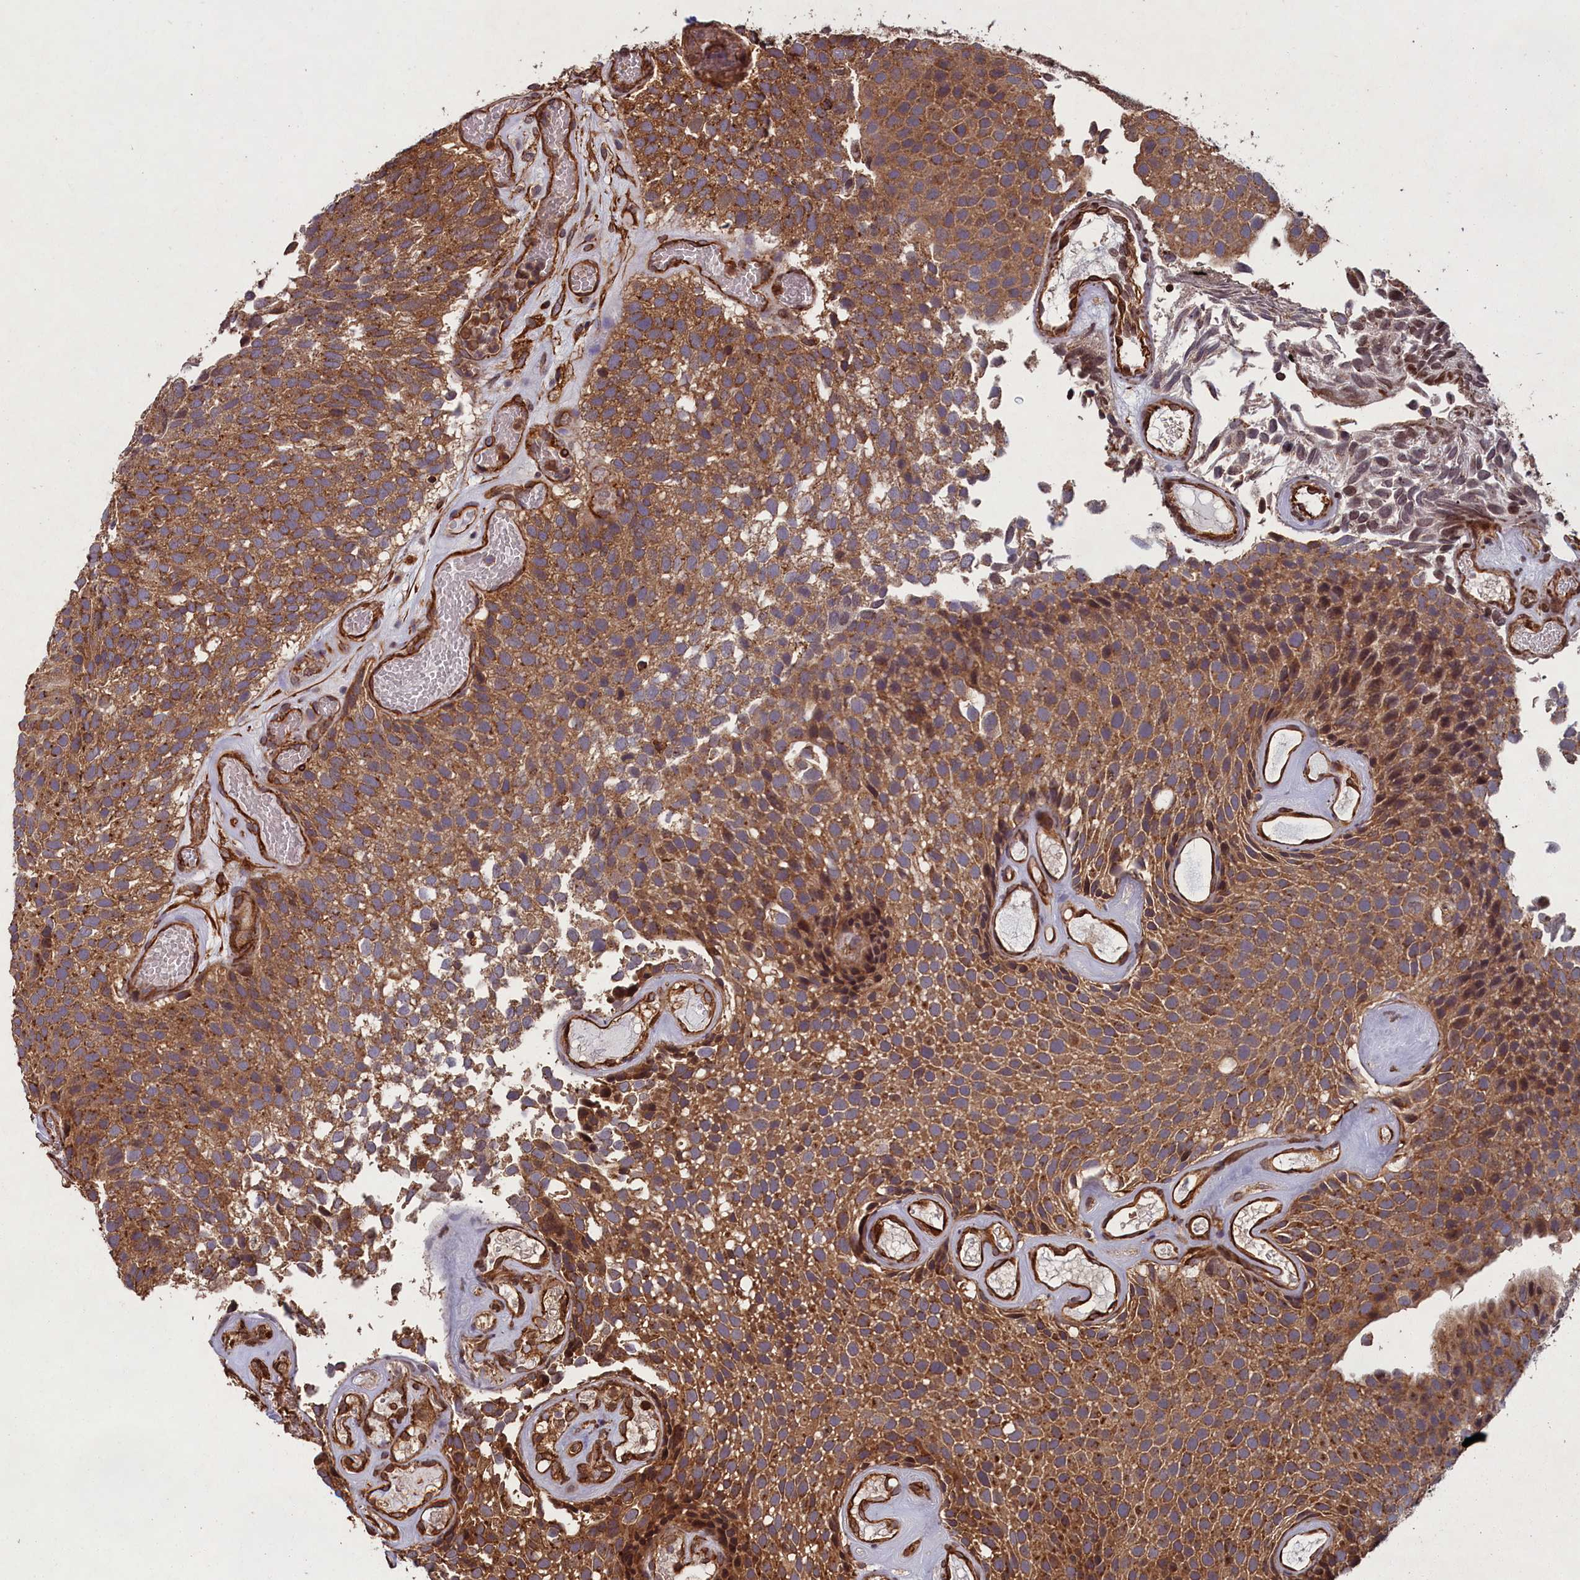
{"staining": {"intensity": "moderate", "quantity": ">75%", "location": "cytoplasmic/membranous"}, "tissue": "urothelial cancer", "cell_type": "Tumor cells", "image_type": "cancer", "snomed": [{"axis": "morphology", "description": "Urothelial carcinoma, Low grade"}, {"axis": "topography", "description": "Urinary bladder"}], "caption": "Protein analysis of urothelial cancer tissue displays moderate cytoplasmic/membranous expression in approximately >75% of tumor cells. The protein of interest is stained brown, and the nuclei are stained in blue (DAB (3,3'-diaminobenzidine) IHC with brightfield microscopy, high magnification).", "gene": "CCDC124", "patient": {"sex": "male", "age": 89}}